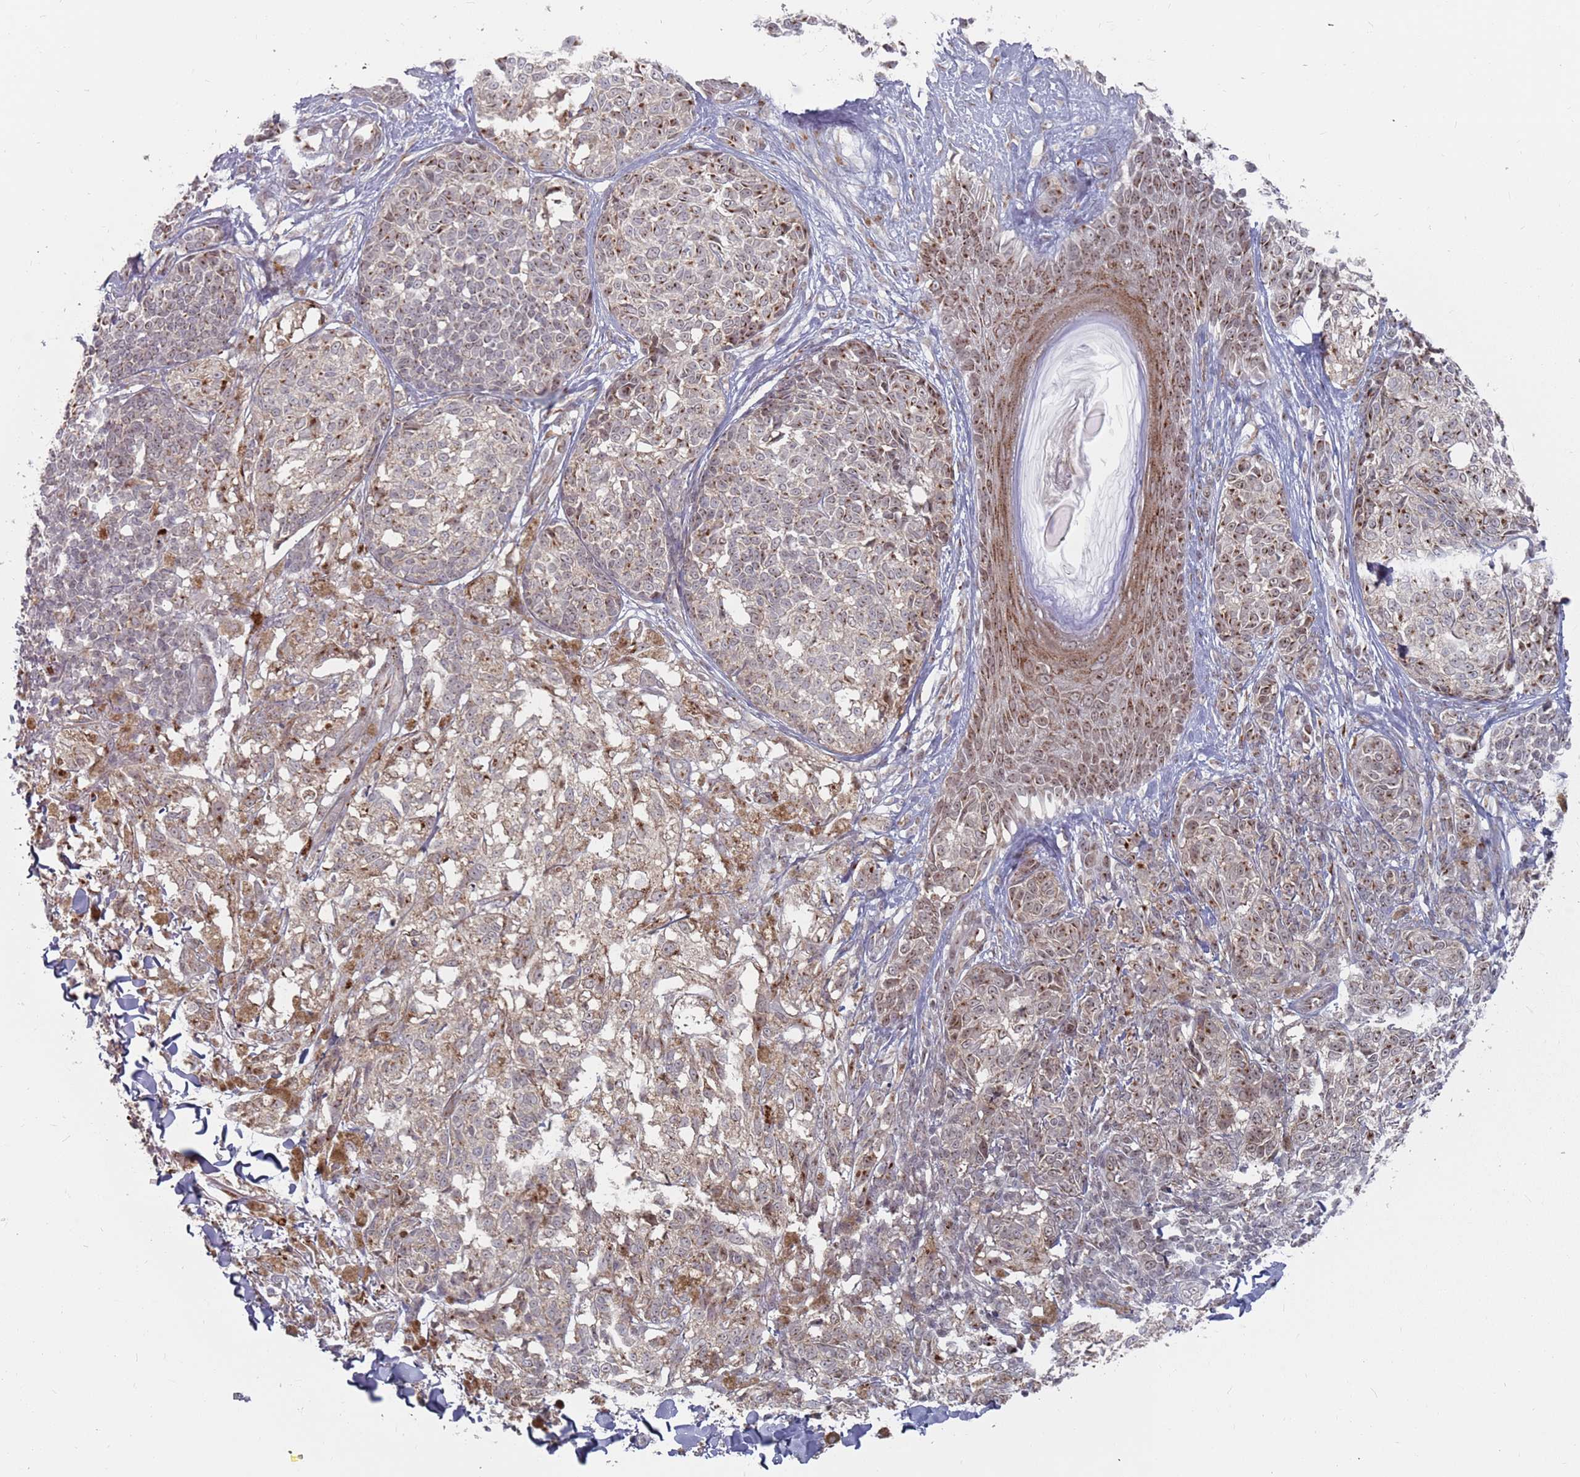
{"staining": {"intensity": "strong", "quantity": "25%-75%", "location": "cytoplasmic/membranous"}, "tissue": "melanoma", "cell_type": "Tumor cells", "image_type": "cancer", "snomed": [{"axis": "morphology", "description": "Malignant melanoma, NOS"}, {"axis": "topography", "description": "Skin of upper extremity"}], "caption": "Tumor cells demonstrate strong cytoplasmic/membranous positivity in approximately 25%-75% of cells in malignant melanoma.", "gene": "FMO4", "patient": {"sex": "male", "age": 40}}